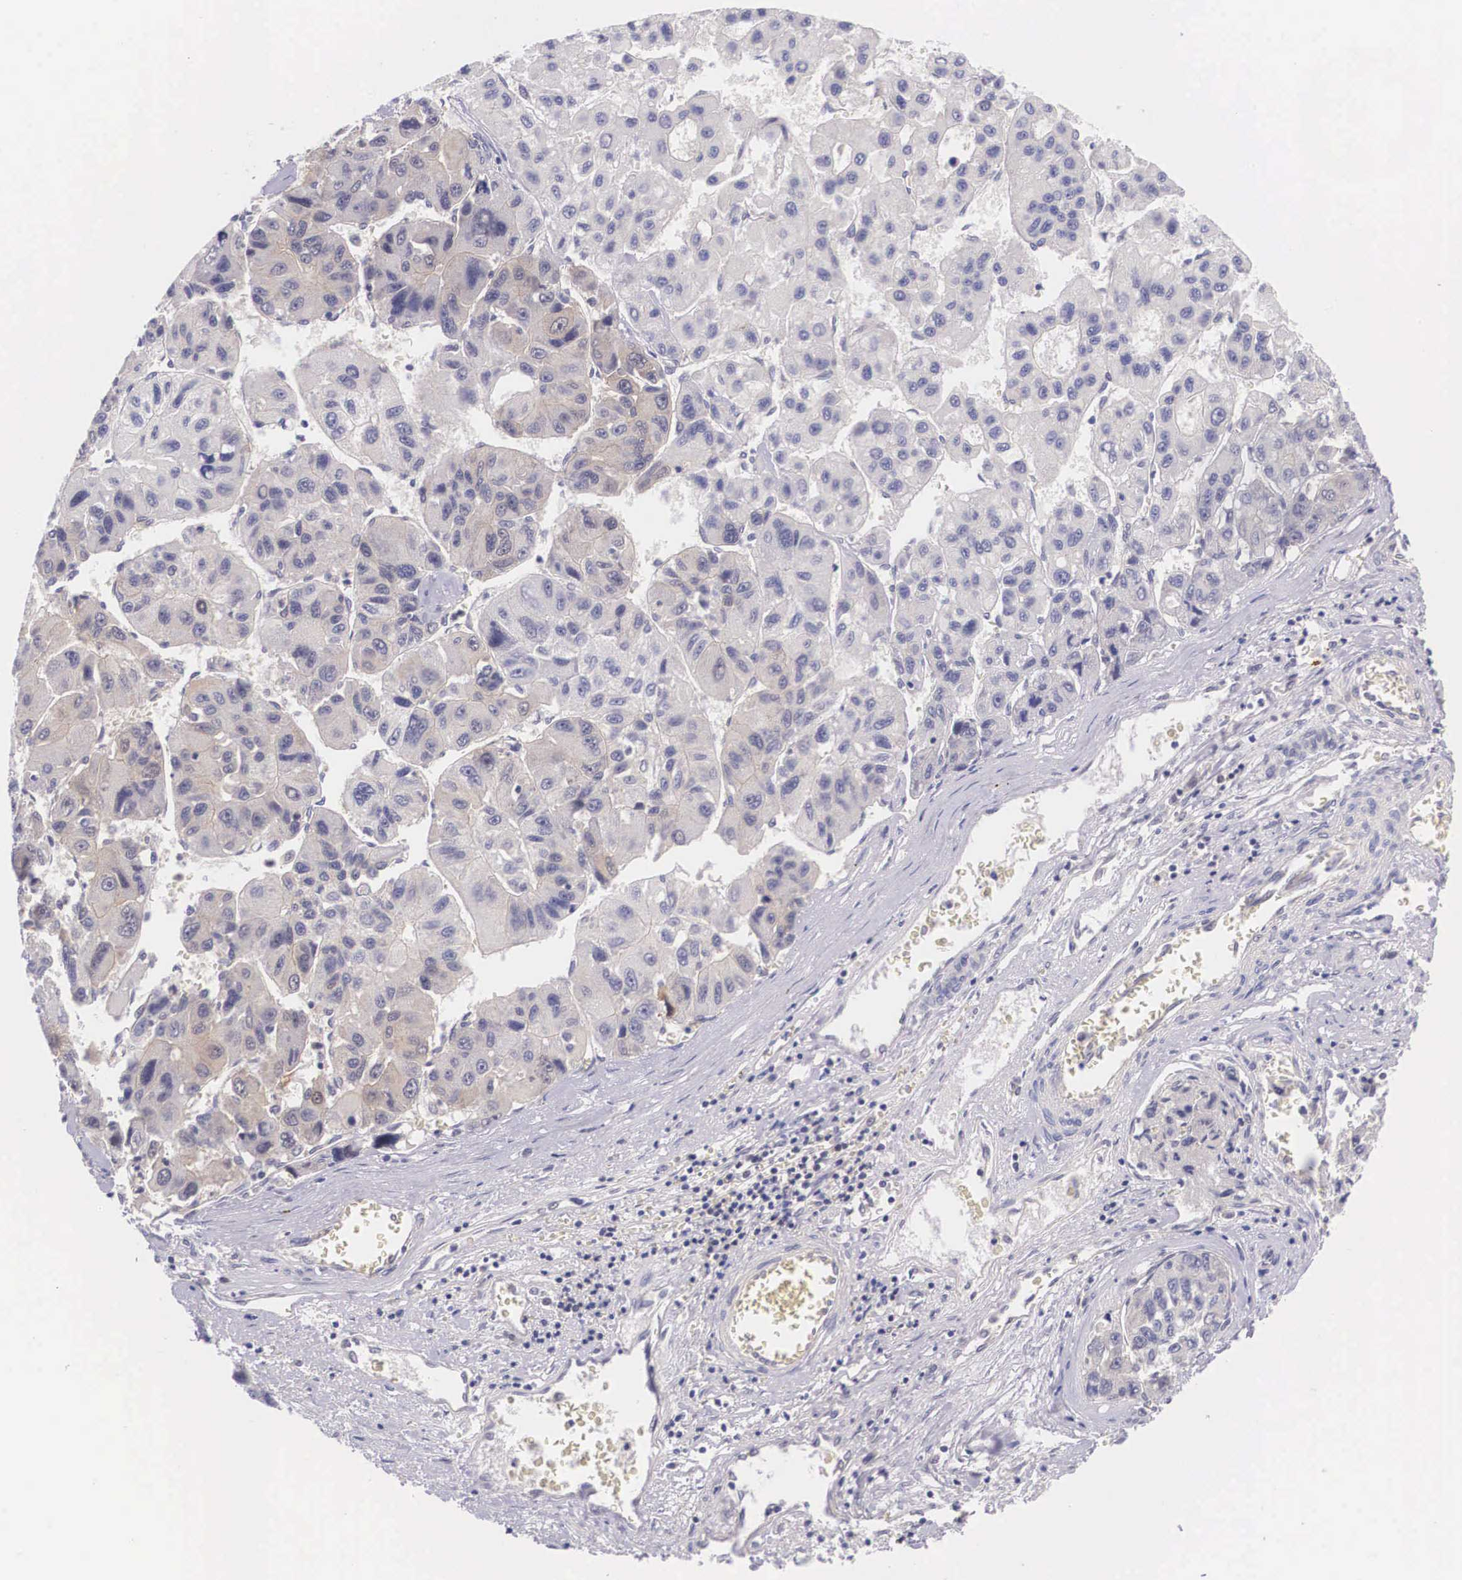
{"staining": {"intensity": "negative", "quantity": "none", "location": "none"}, "tissue": "liver cancer", "cell_type": "Tumor cells", "image_type": "cancer", "snomed": [{"axis": "morphology", "description": "Carcinoma, Hepatocellular, NOS"}, {"axis": "topography", "description": "Liver"}], "caption": "Tumor cells are negative for protein expression in human liver hepatocellular carcinoma.", "gene": "IGBP1", "patient": {"sex": "male", "age": 64}}